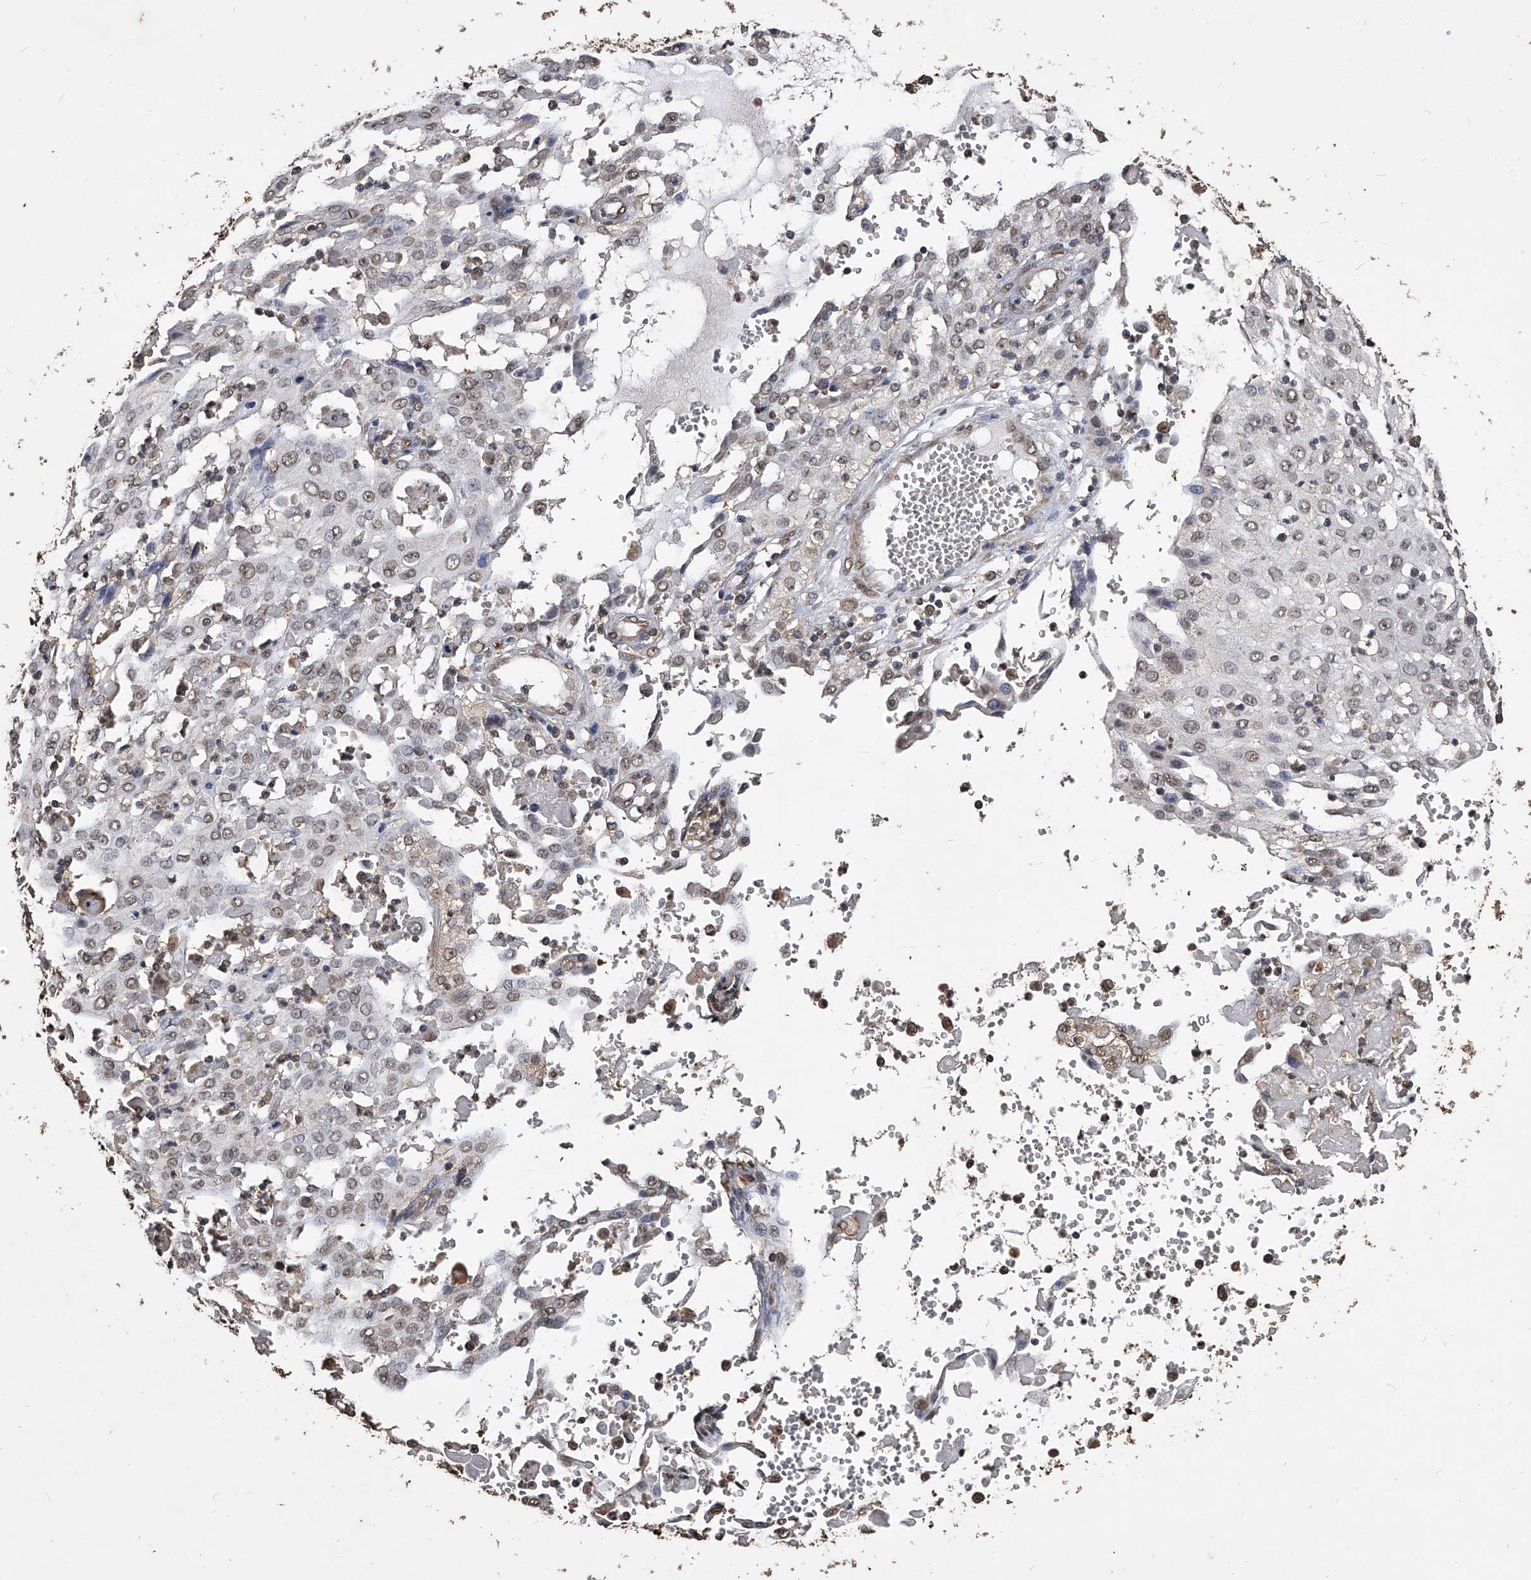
{"staining": {"intensity": "weak", "quantity": ">75%", "location": "nuclear"}, "tissue": "cervical cancer", "cell_type": "Tumor cells", "image_type": "cancer", "snomed": [{"axis": "morphology", "description": "Squamous cell carcinoma, NOS"}, {"axis": "topography", "description": "Cervix"}], "caption": "This image exhibits immunohistochemistry staining of cervical squamous cell carcinoma, with low weak nuclear expression in about >75% of tumor cells.", "gene": "FBXL4", "patient": {"sex": "female", "age": 39}}